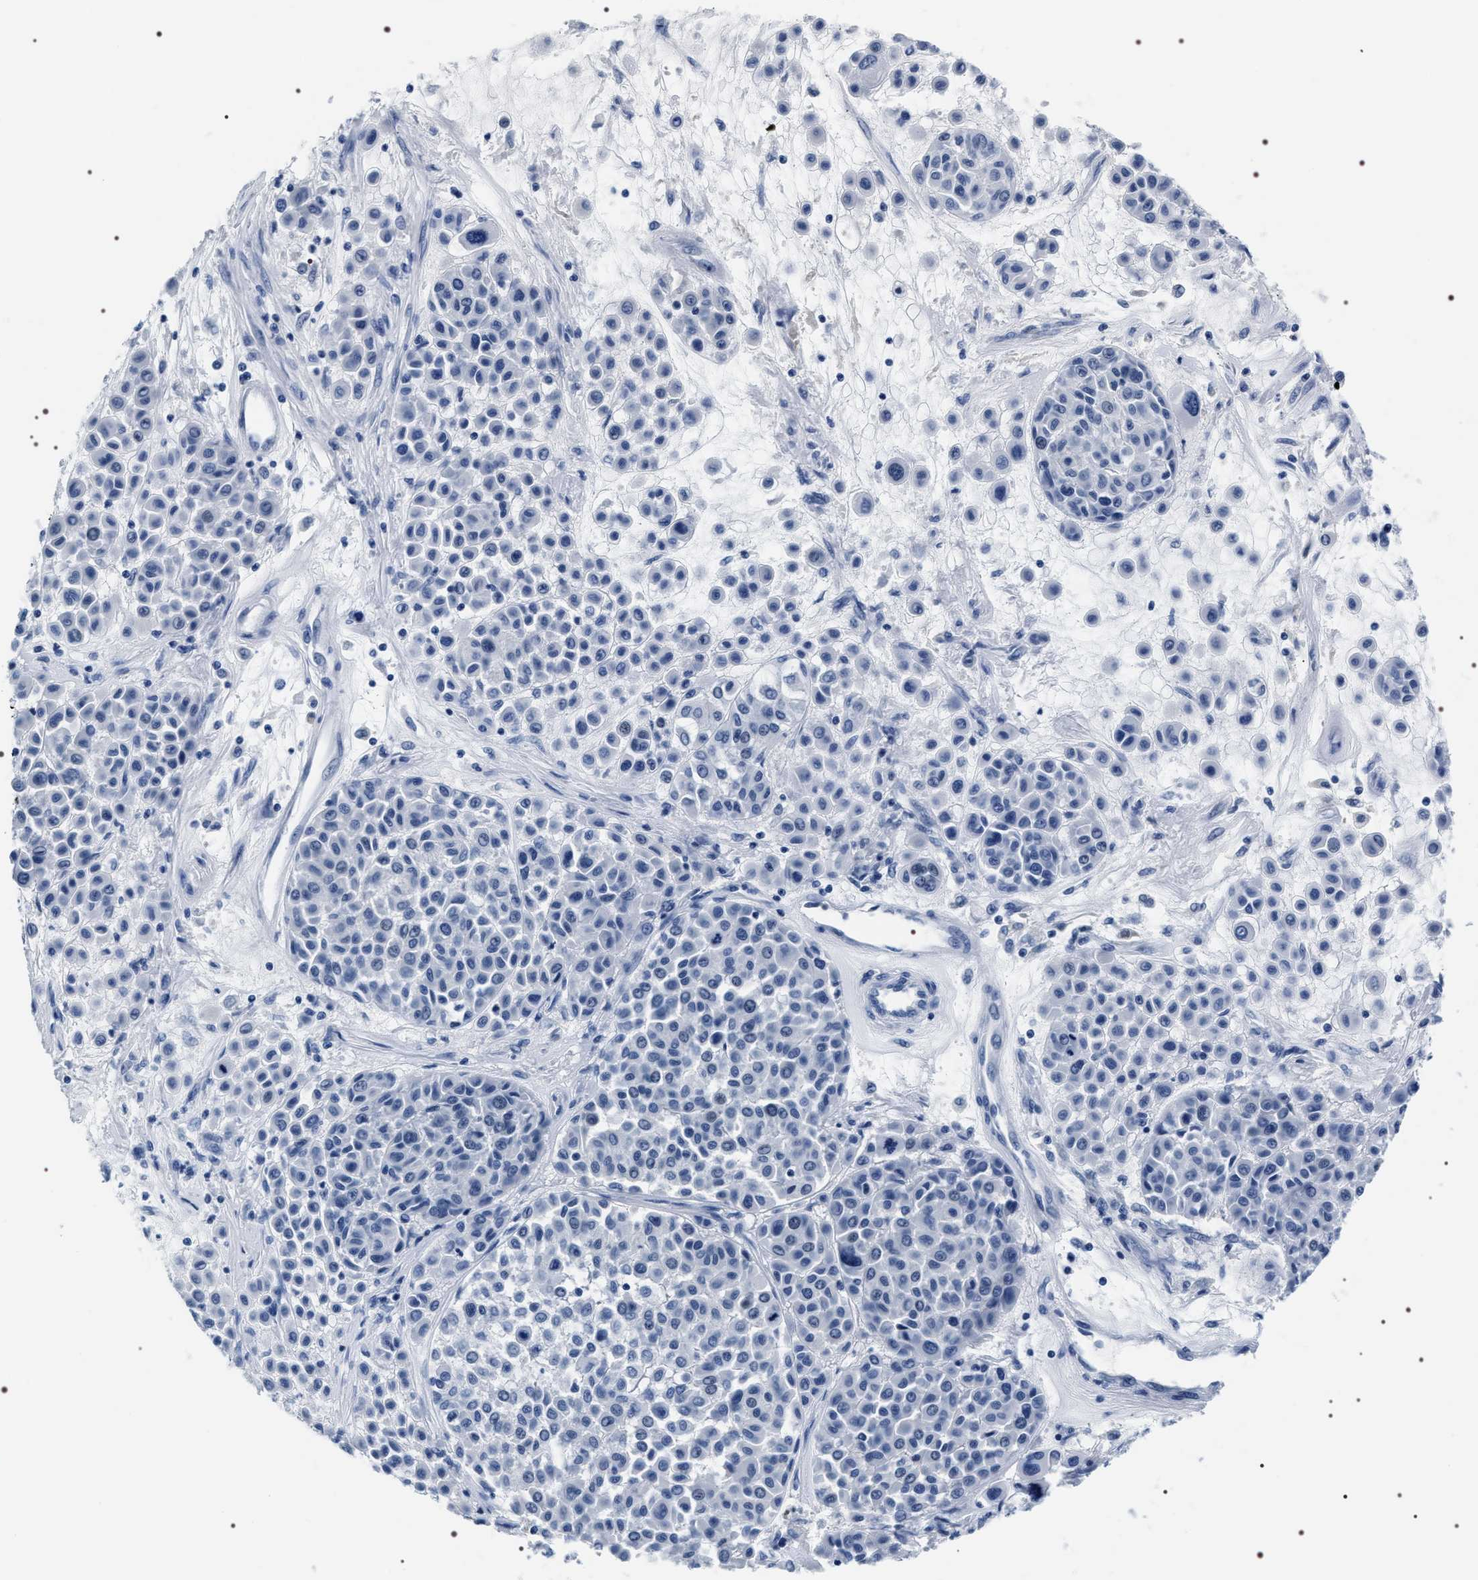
{"staining": {"intensity": "negative", "quantity": "none", "location": "none"}, "tissue": "melanoma", "cell_type": "Tumor cells", "image_type": "cancer", "snomed": [{"axis": "morphology", "description": "Malignant melanoma, Metastatic site"}, {"axis": "topography", "description": "Soft tissue"}], "caption": "Immunohistochemistry of human malignant melanoma (metastatic site) shows no staining in tumor cells. (DAB immunohistochemistry visualized using brightfield microscopy, high magnification).", "gene": "ADH4", "patient": {"sex": "male", "age": 41}}